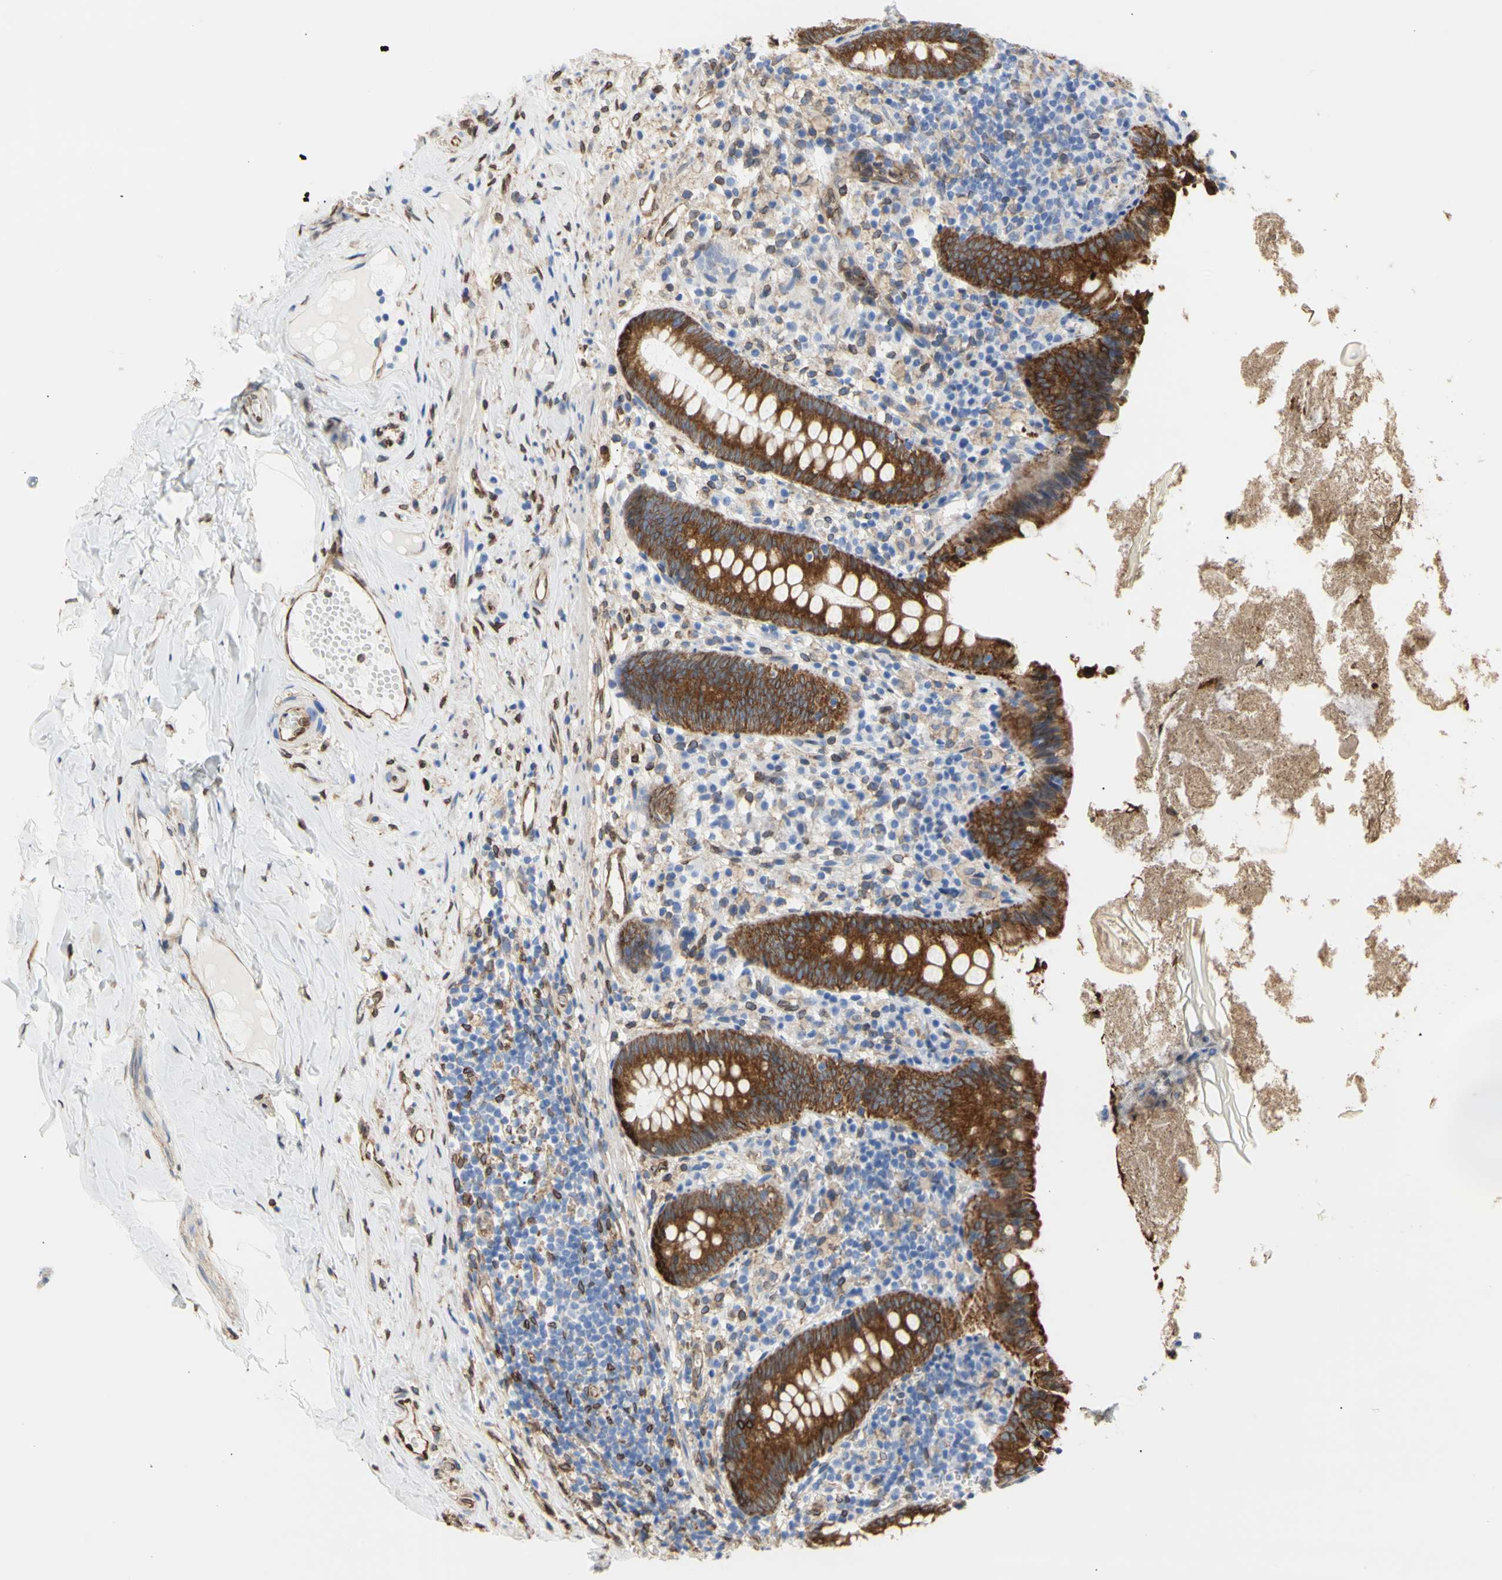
{"staining": {"intensity": "strong", "quantity": ">75%", "location": "cytoplasmic/membranous"}, "tissue": "appendix", "cell_type": "Glandular cells", "image_type": "normal", "snomed": [{"axis": "morphology", "description": "Normal tissue, NOS"}, {"axis": "topography", "description": "Appendix"}], "caption": "Immunohistochemistry (IHC) histopathology image of unremarkable human appendix stained for a protein (brown), which displays high levels of strong cytoplasmic/membranous staining in approximately >75% of glandular cells.", "gene": "ERLIN1", "patient": {"sex": "male", "age": 52}}